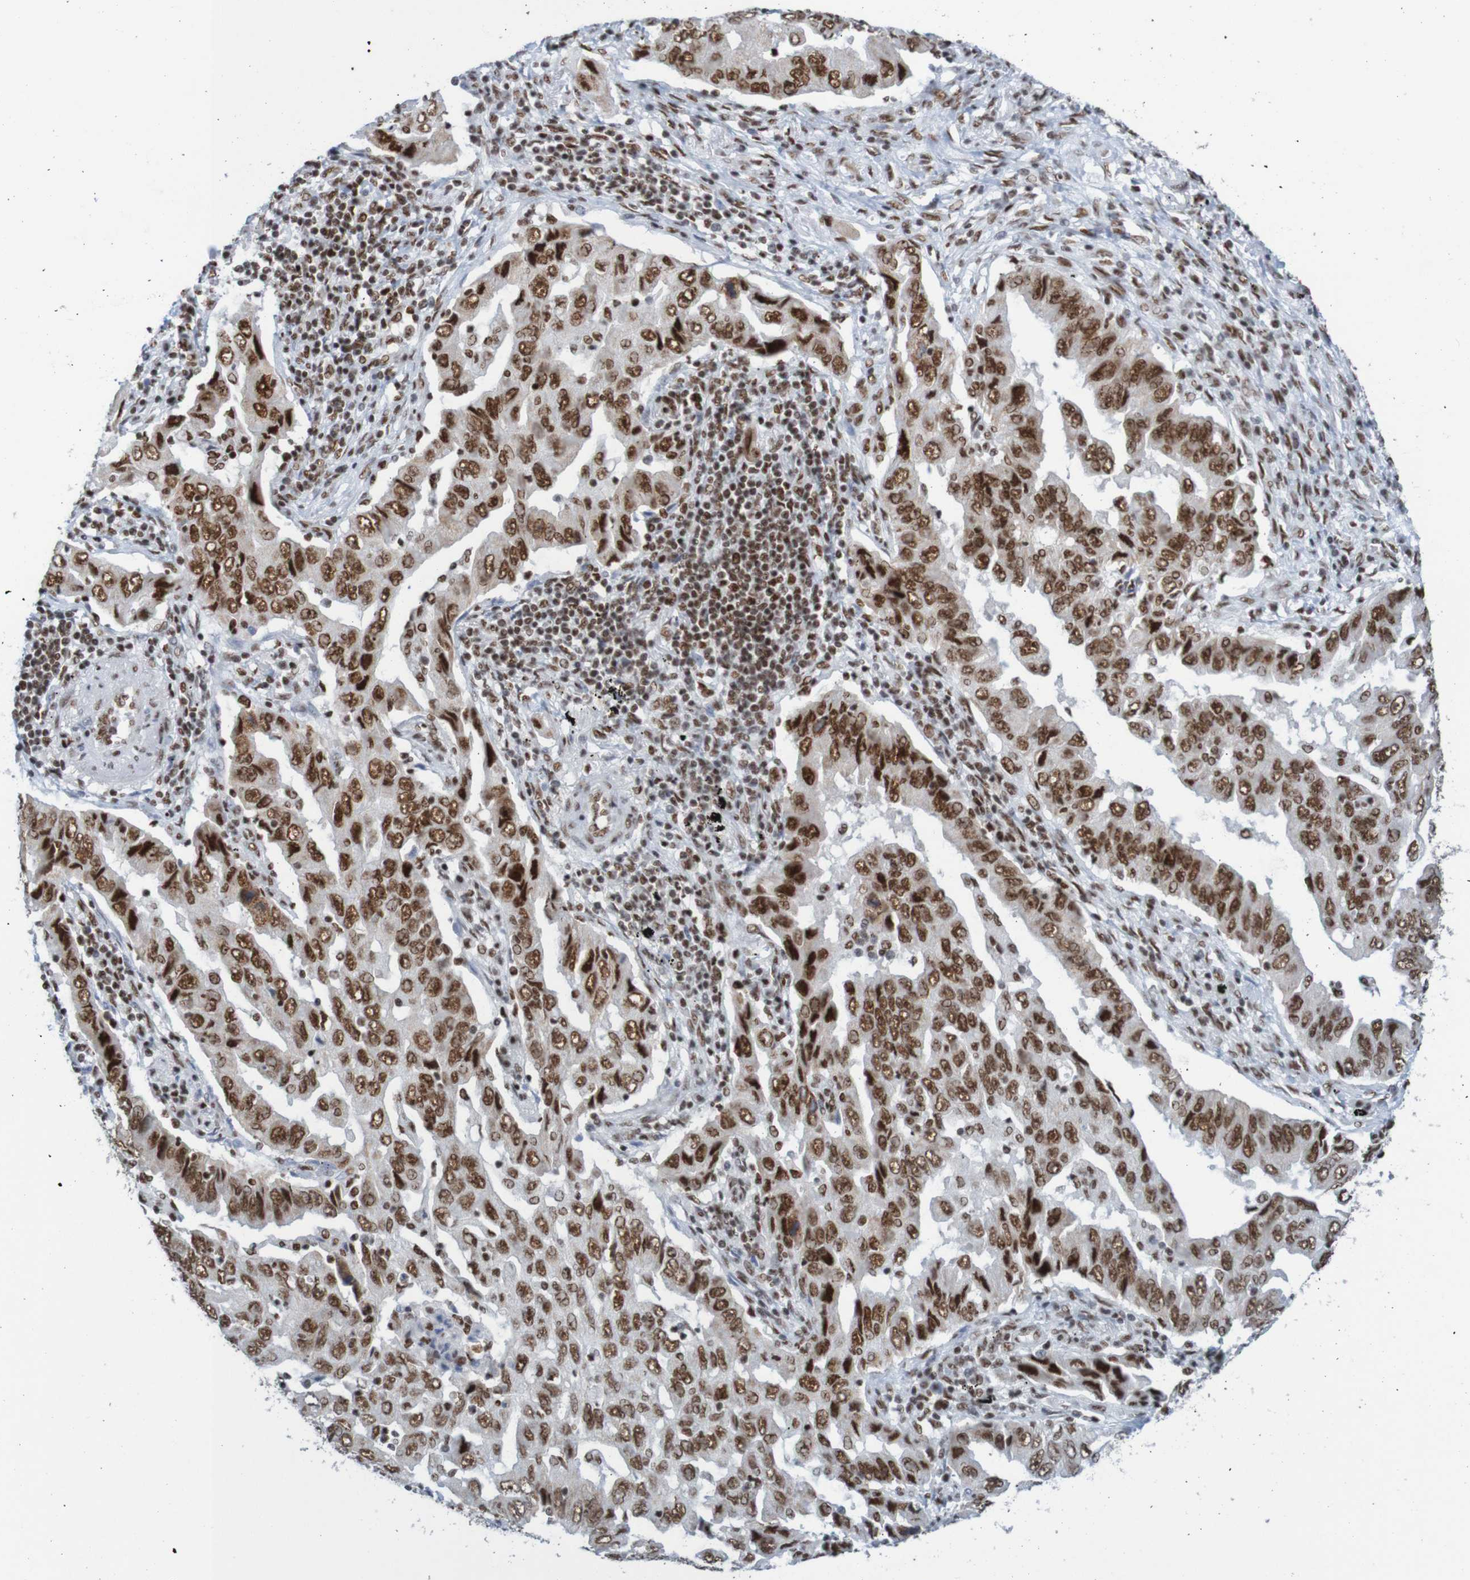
{"staining": {"intensity": "strong", "quantity": ">75%", "location": "nuclear"}, "tissue": "lung cancer", "cell_type": "Tumor cells", "image_type": "cancer", "snomed": [{"axis": "morphology", "description": "Adenocarcinoma, NOS"}, {"axis": "topography", "description": "Lung"}], "caption": "A photomicrograph of lung cancer (adenocarcinoma) stained for a protein reveals strong nuclear brown staining in tumor cells. Nuclei are stained in blue.", "gene": "THRAP3", "patient": {"sex": "female", "age": 65}}